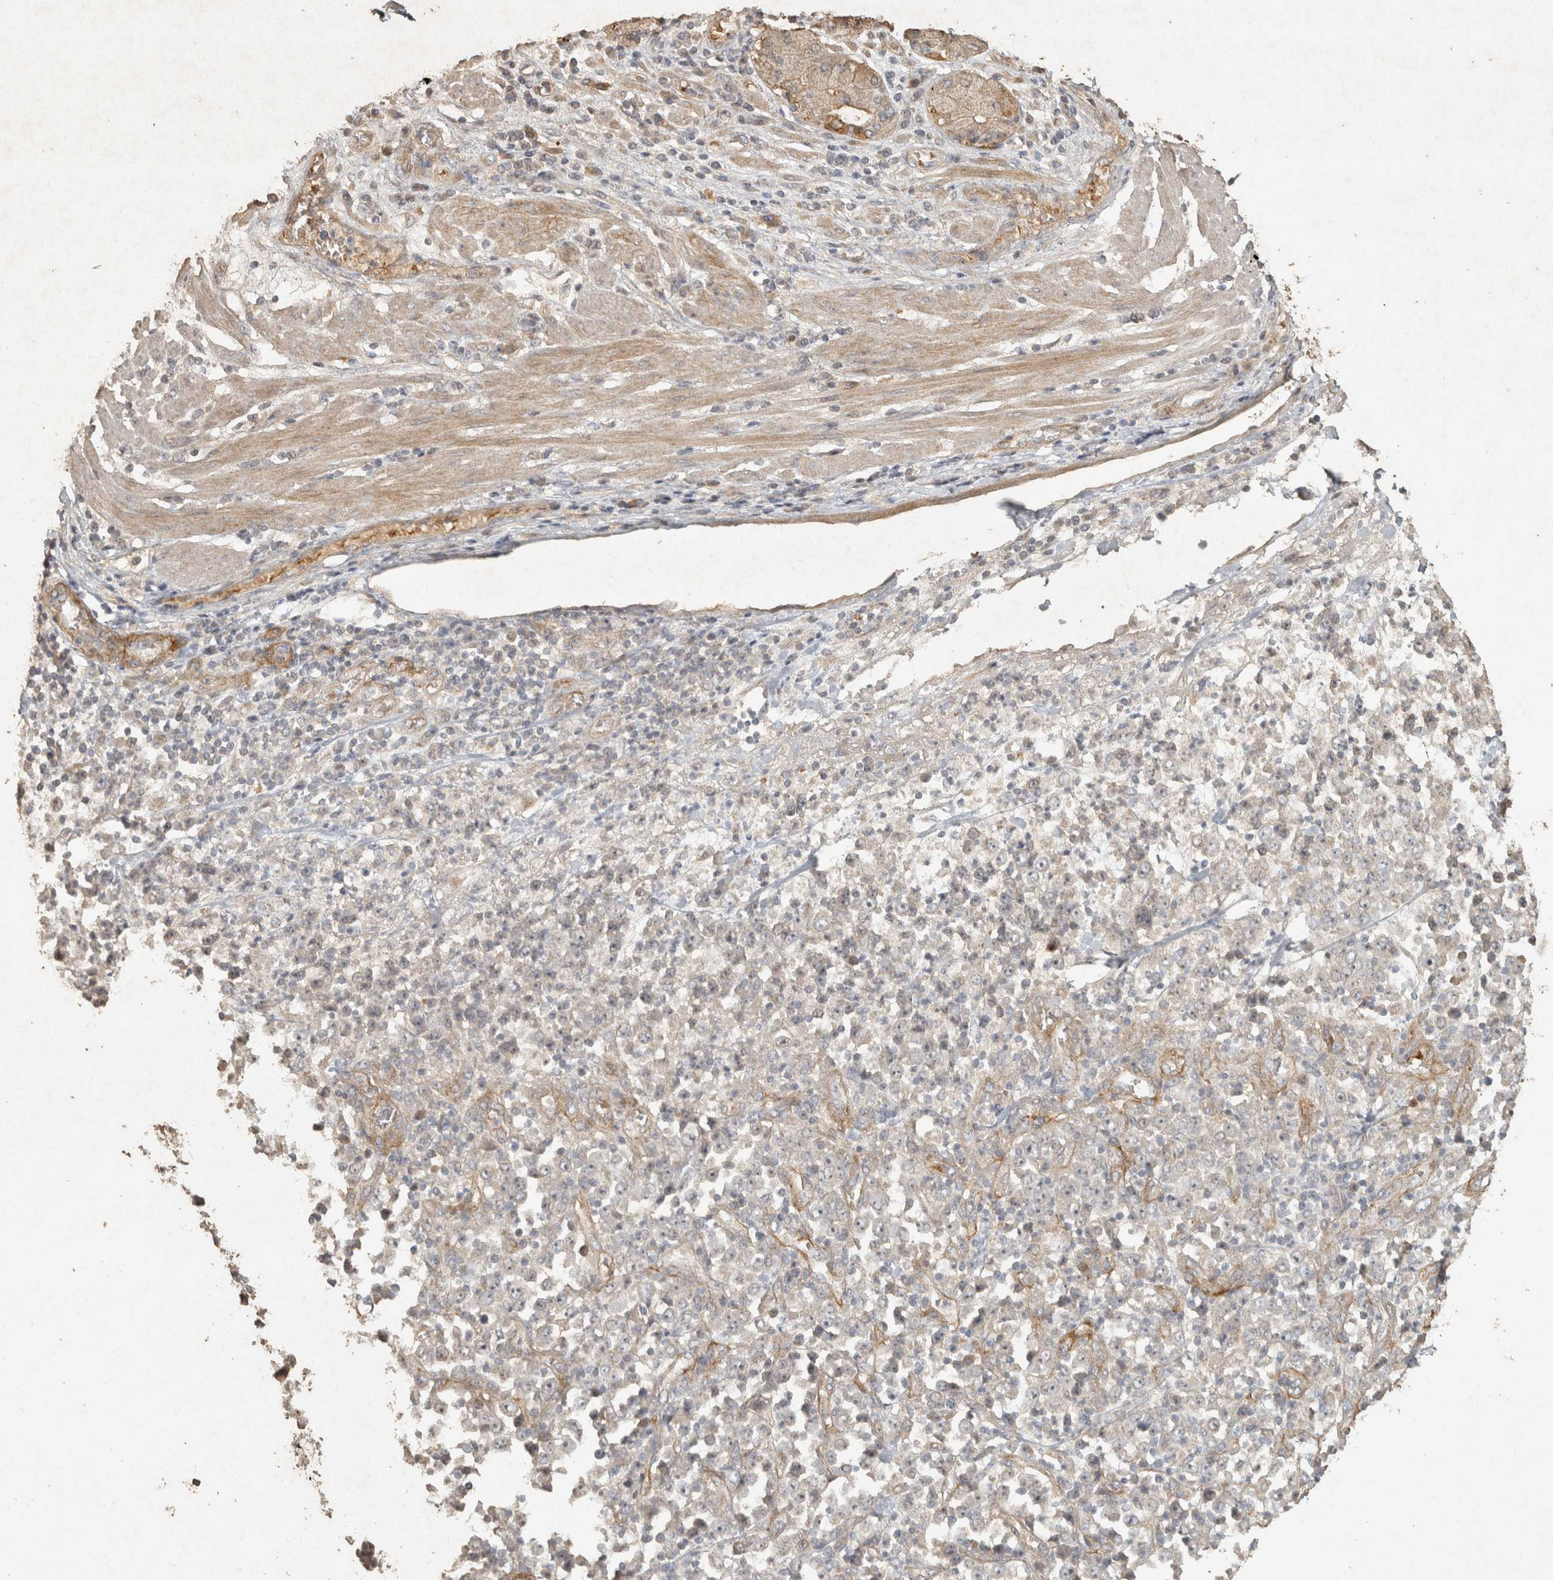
{"staining": {"intensity": "negative", "quantity": "none", "location": "none"}, "tissue": "stomach cancer", "cell_type": "Tumor cells", "image_type": "cancer", "snomed": [{"axis": "morphology", "description": "Normal tissue, NOS"}, {"axis": "morphology", "description": "Adenocarcinoma, NOS"}, {"axis": "topography", "description": "Stomach, upper"}, {"axis": "topography", "description": "Stomach"}], "caption": "This is a image of immunohistochemistry (IHC) staining of stomach cancer, which shows no staining in tumor cells.", "gene": "OSTN", "patient": {"sex": "male", "age": 59}}